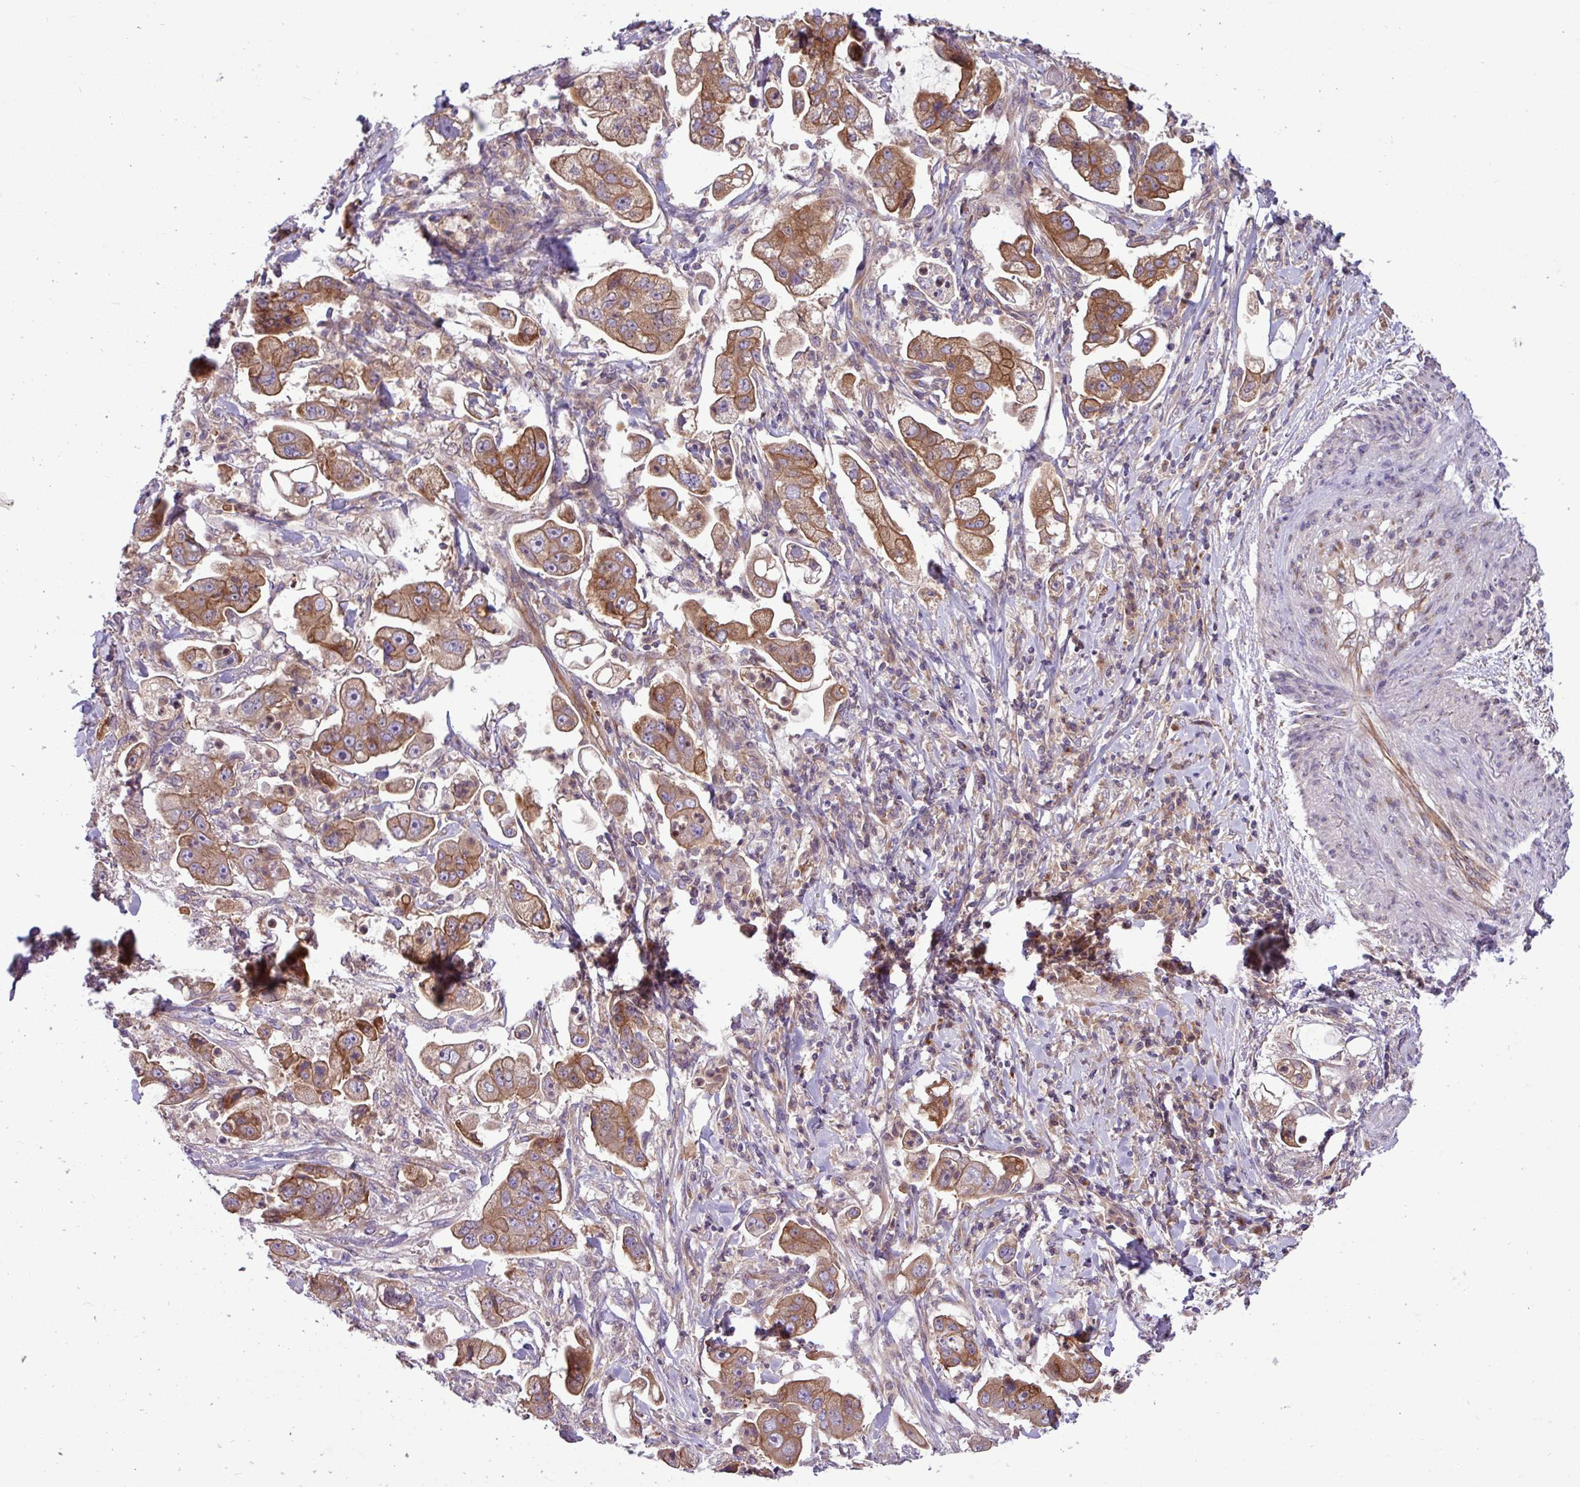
{"staining": {"intensity": "moderate", "quantity": ">75%", "location": "cytoplasmic/membranous"}, "tissue": "stomach cancer", "cell_type": "Tumor cells", "image_type": "cancer", "snomed": [{"axis": "morphology", "description": "Adenocarcinoma, NOS"}, {"axis": "topography", "description": "Stomach"}], "caption": "Protein expression by IHC exhibits moderate cytoplasmic/membranous positivity in about >75% of tumor cells in stomach cancer.", "gene": "RAB19", "patient": {"sex": "male", "age": 62}}